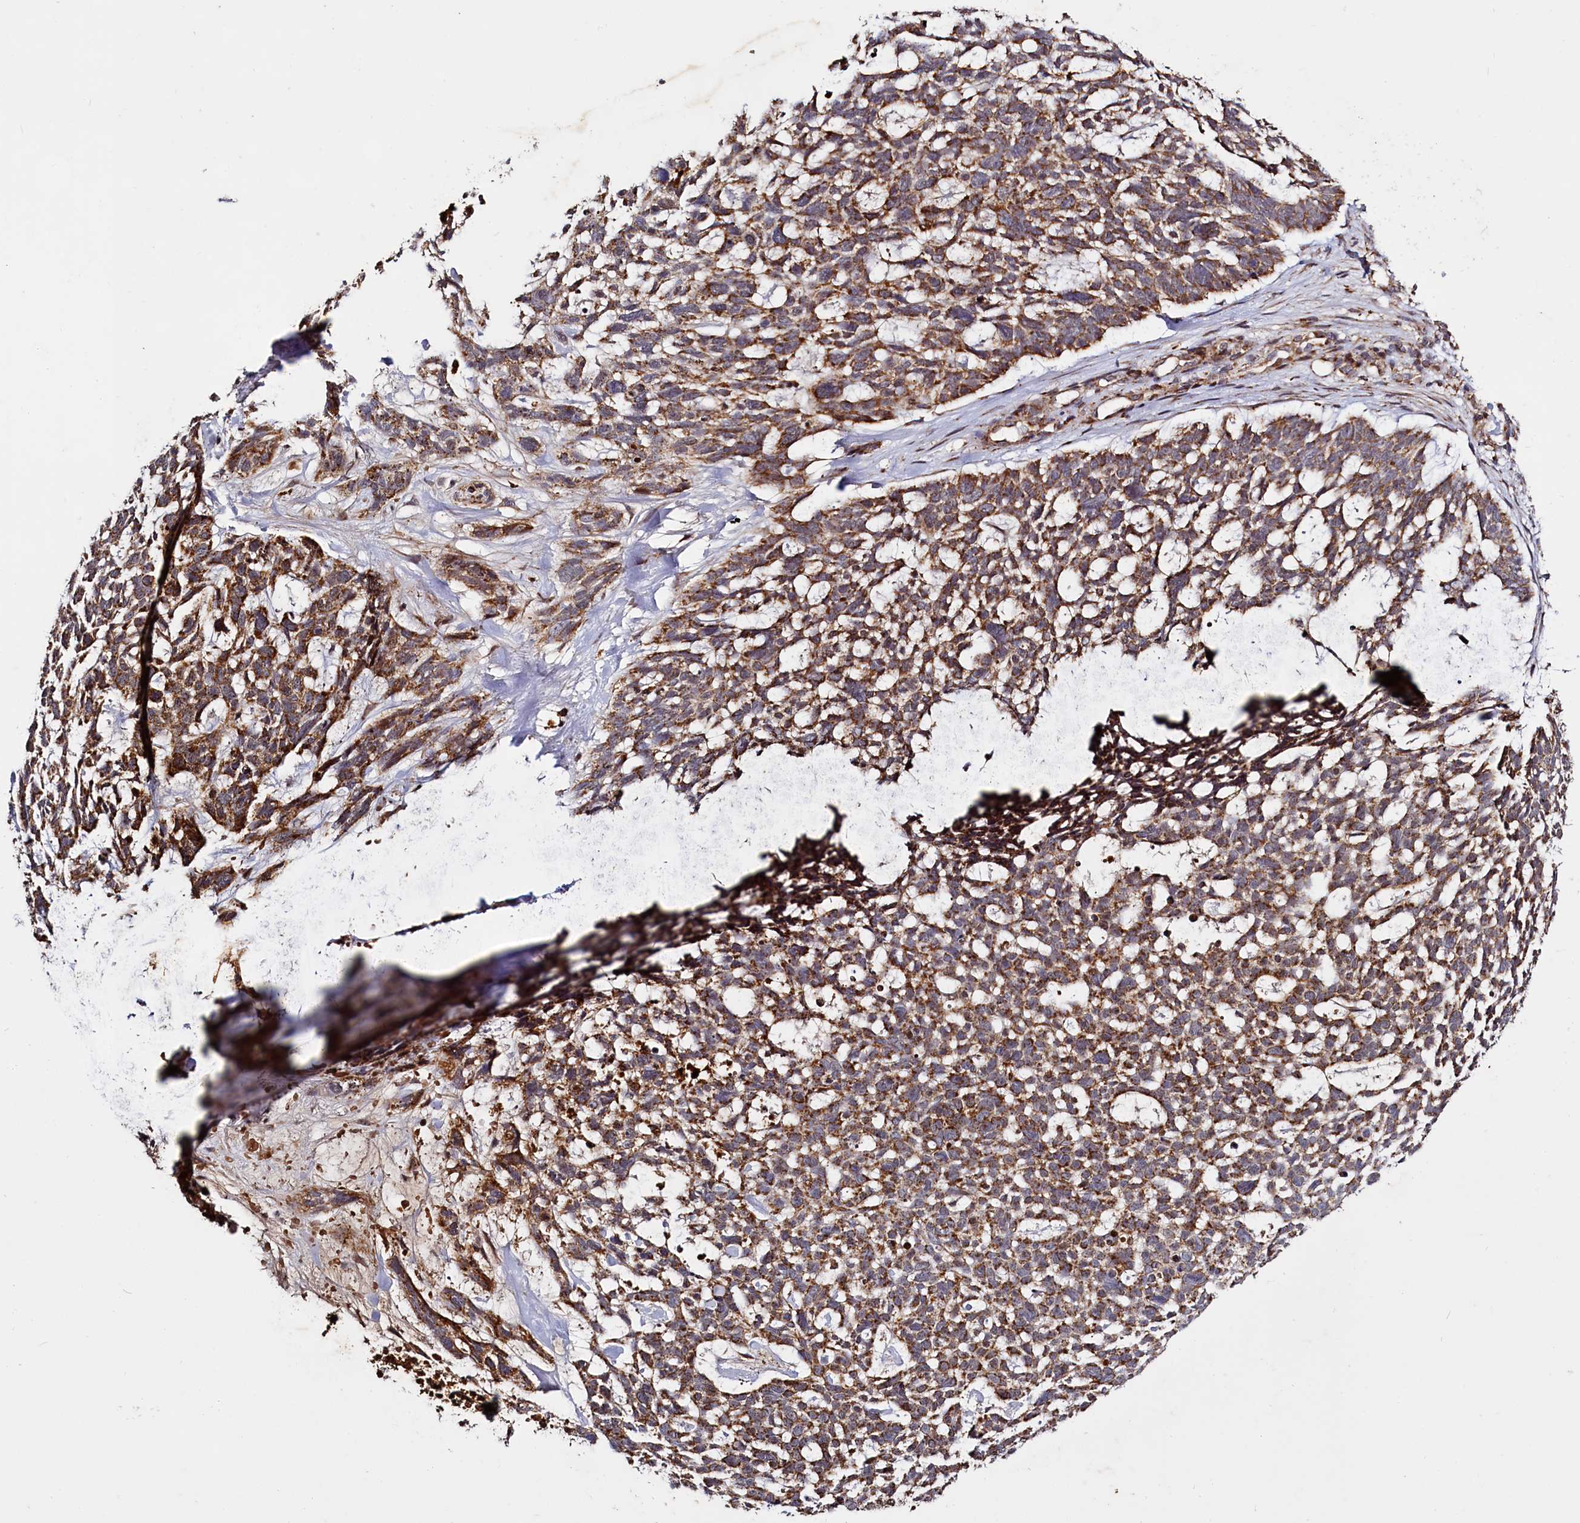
{"staining": {"intensity": "moderate", "quantity": ">75%", "location": "cytoplasmic/membranous"}, "tissue": "skin cancer", "cell_type": "Tumor cells", "image_type": "cancer", "snomed": [{"axis": "morphology", "description": "Basal cell carcinoma"}, {"axis": "topography", "description": "Skin"}], "caption": "Protein staining of skin basal cell carcinoma tissue reveals moderate cytoplasmic/membranous positivity in approximately >75% of tumor cells.", "gene": "DYNC2H1", "patient": {"sex": "male", "age": 88}}